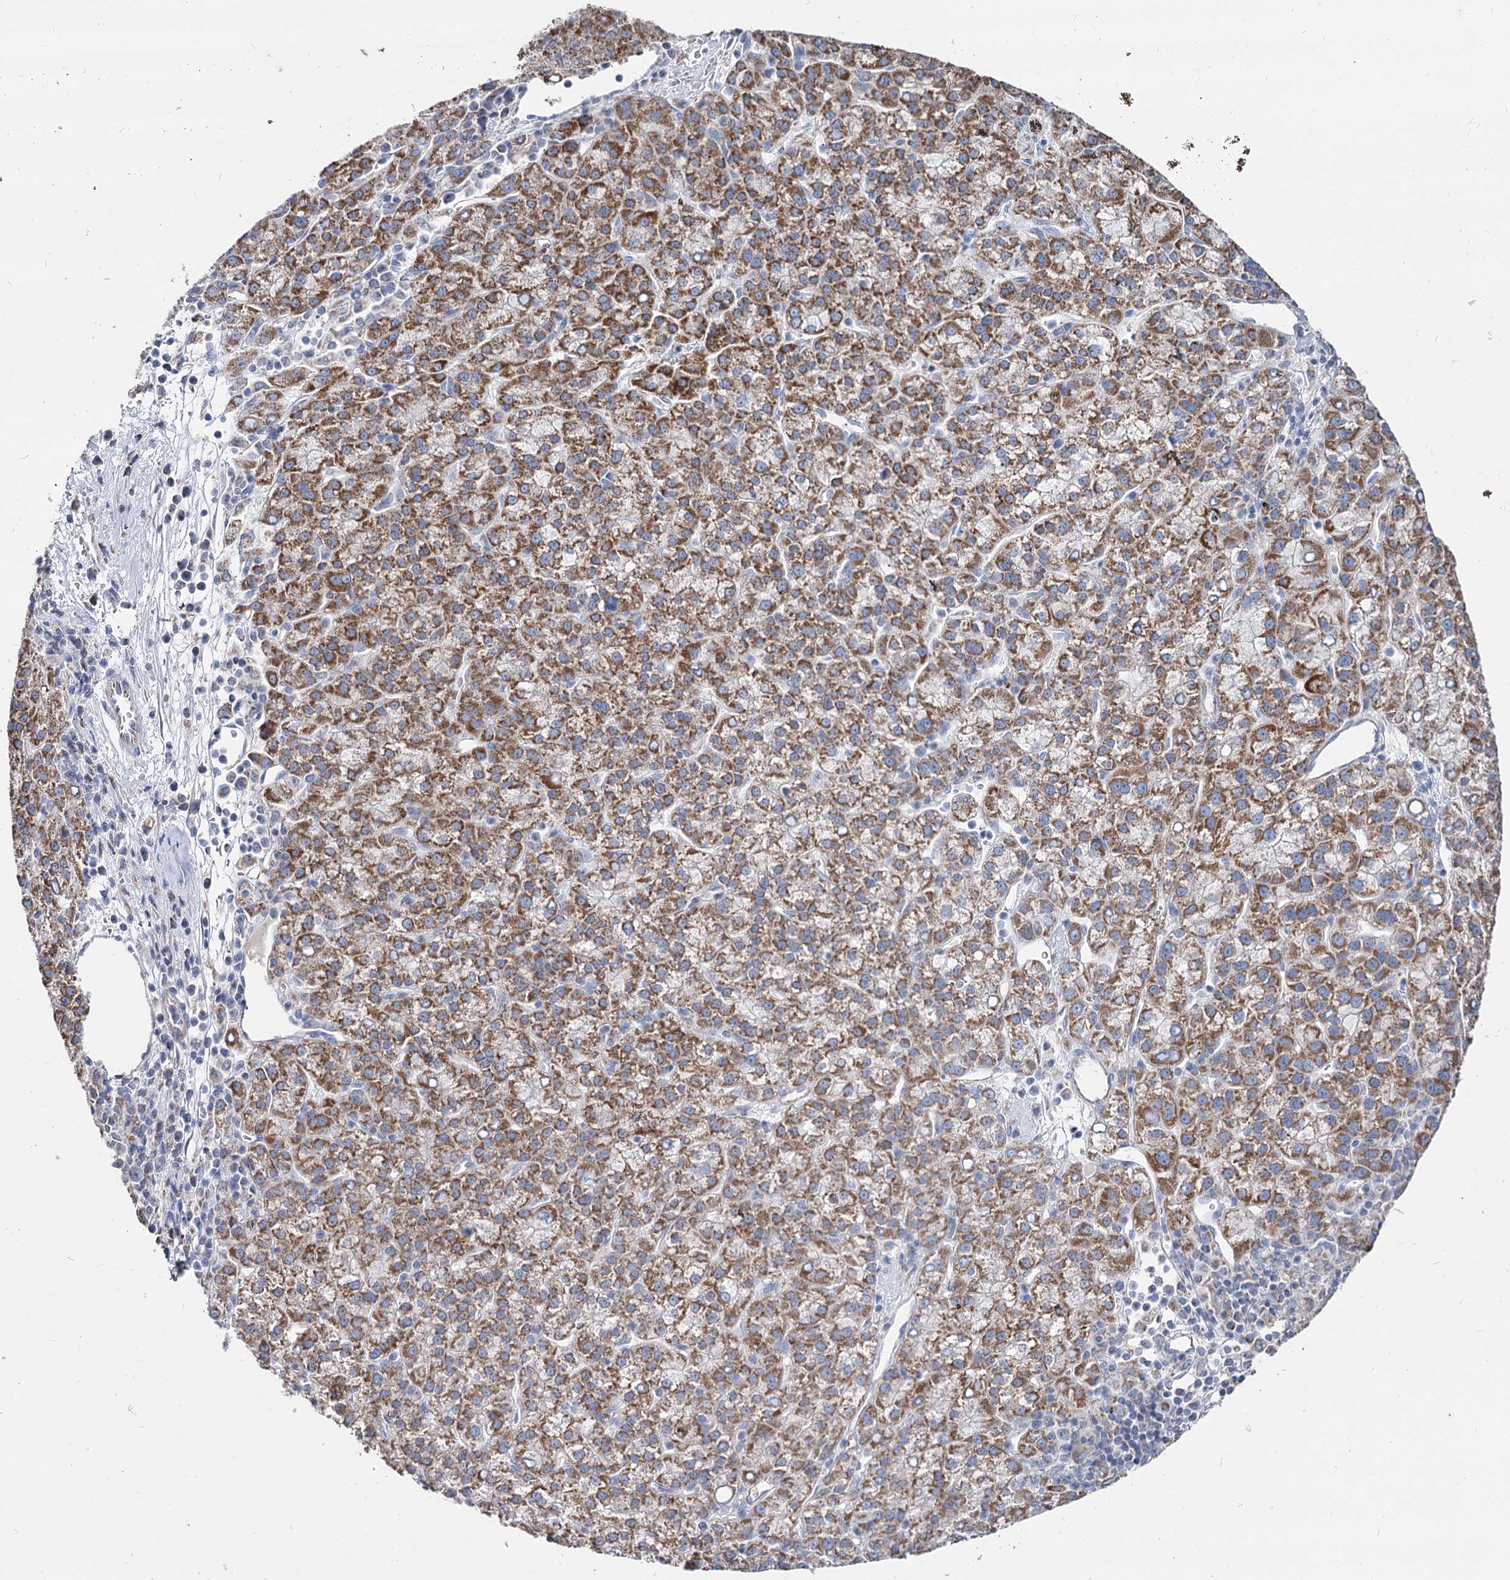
{"staining": {"intensity": "strong", "quantity": ">75%", "location": "cytoplasmic/membranous"}, "tissue": "liver cancer", "cell_type": "Tumor cells", "image_type": "cancer", "snomed": [{"axis": "morphology", "description": "Carcinoma, Hepatocellular, NOS"}, {"axis": "topography", "description": "Liver"}], "caption": "Protein staining by immunohistochemistry displays strong cytoplasmic/membranous staining in about >75% of tumor cells in liver cancer.", "gene": "MCCC2", "patient": {"sex": "female", "age": 58}}